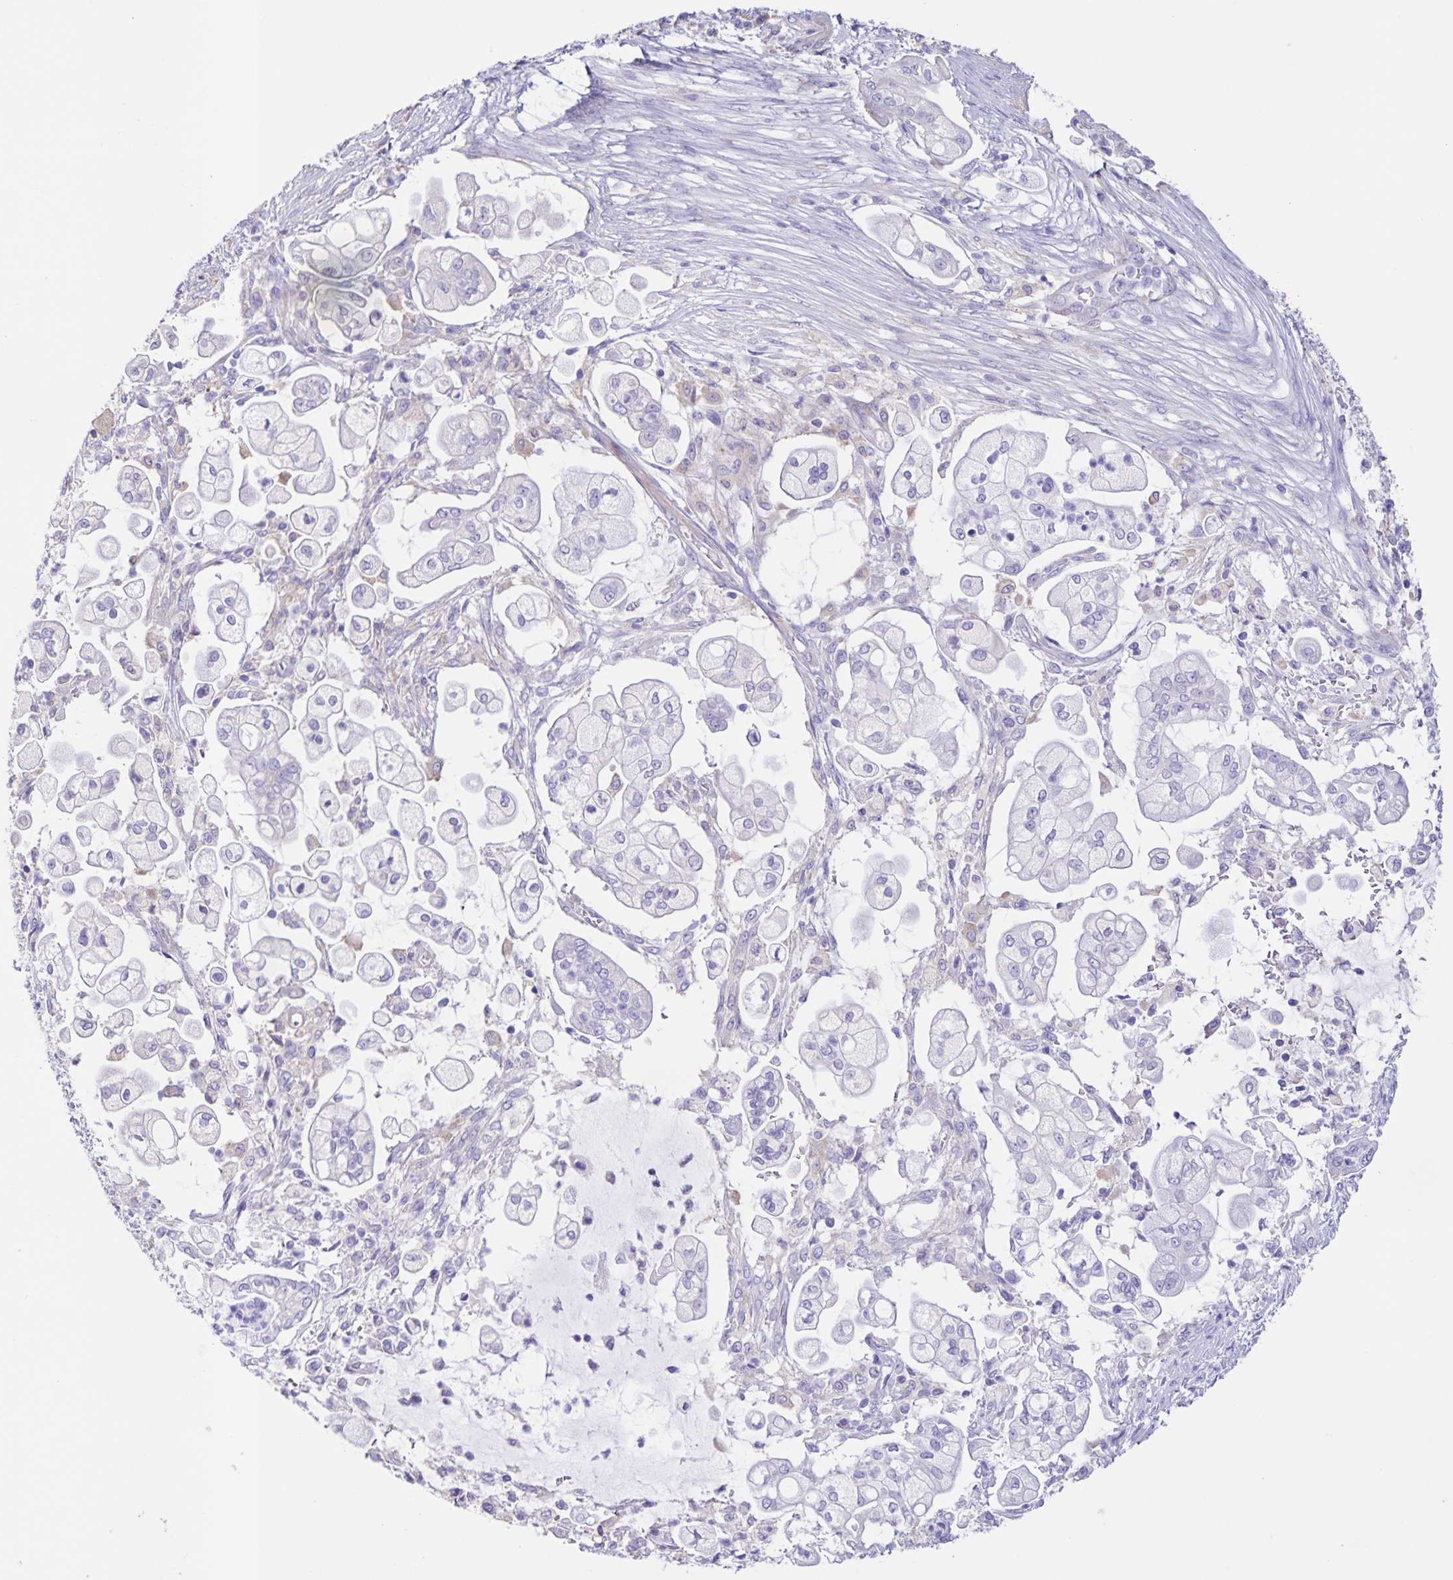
{"staining": {"intensity": "negative", "quantity": "none", "location": "none"}, "tissue": "pancreatic cancer", "cell_type": "Tumor cells", "image_type": "cancer", "snomed": [{"axis": "morphology", "description": "Adenocarcinoma, NOS"}, {"axis": "topography", "description": "Pancreas"}], "caption": "High magnification brightfield microscopy of pancreatic cancer (adenocarcinoma) stained with DAB (brown) and counterstained with hematoxylin (blue): tumor cells show no significant expression.", "gene": "BOLL", "patient": {"sex": "female", "age": 69}}